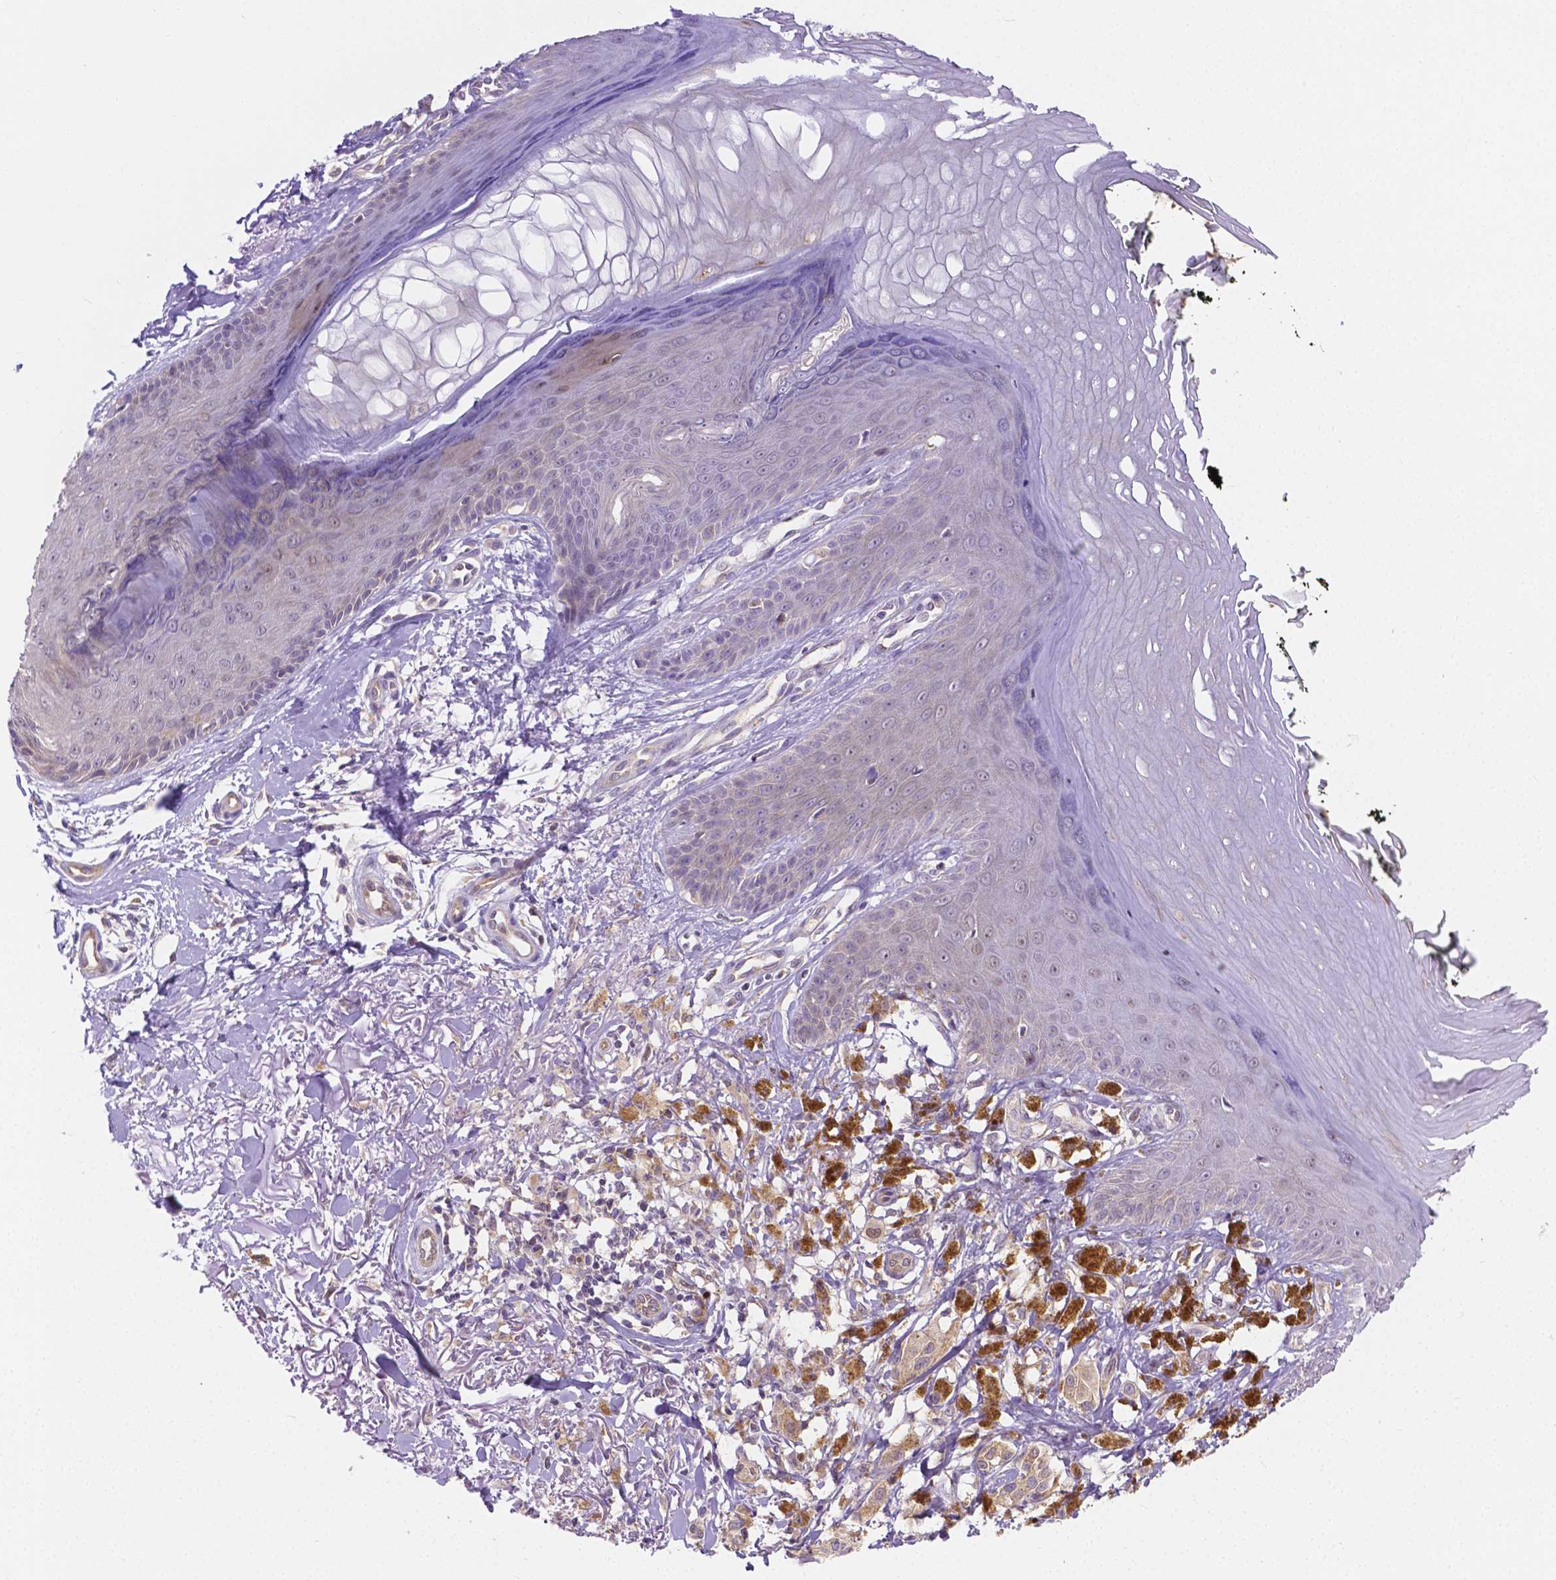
{"staining": {"intensity": "negative", "quantity": "none", "location": "none"}, "tissue": "melanoma", "cell_type": "Tumor cells", "image_type": "cancer", "snomed": [{"axis": "morphology", "description": "Malignant melanoma, NOS"}, {"axis": "topography", "description": "Skin"}], "caption": "The photomicrograph displays no staining of tumor cells in malignant melanoma.", "gene": "ZNRD2", "patient": {"sex": "female", "age": 80}}